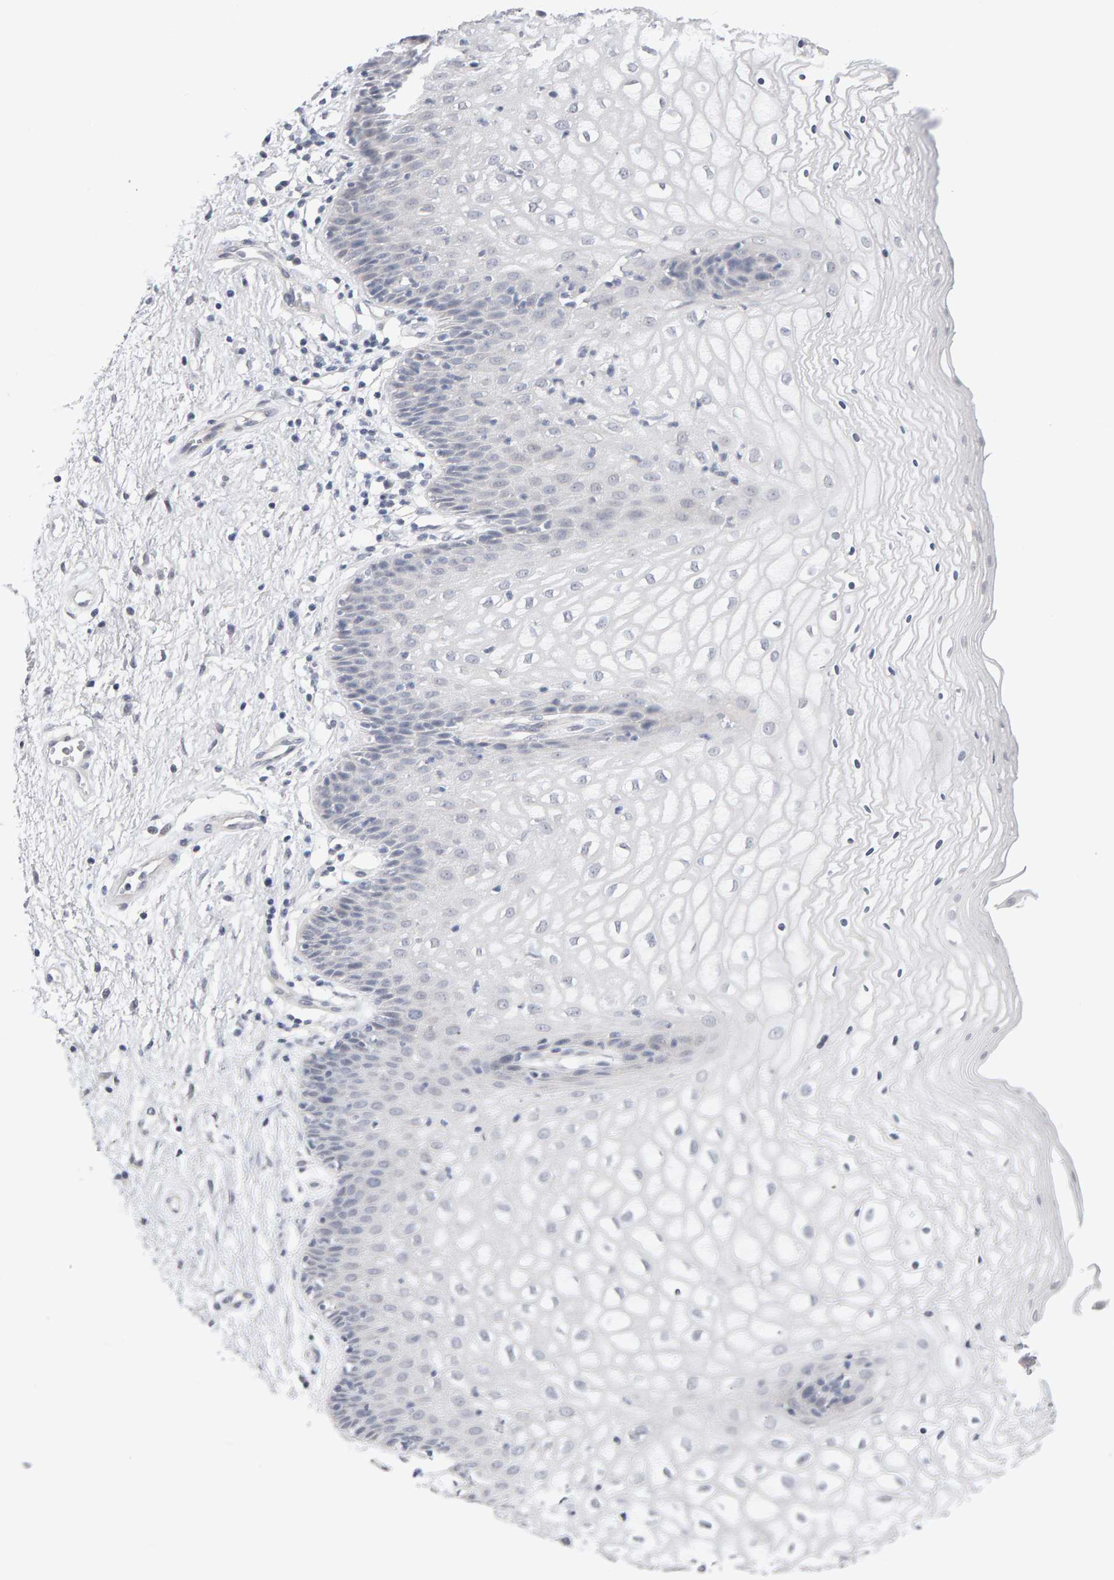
{"staining": {"intensity": "negative", "quantity": "none", "location": "none"}, "tissue": "vagina", "cell_type": "Squamous epithelial cells", "image_type": "normal", "snomed": [{"axis": "morphology", "description": "Normal tissue, NOS"}, {"axis": "topography", "description": "Vagina"}], "caption": "High magnification brightfield microscopy of benign vagina stained with DAB (3,3'-diaminobenzidine) (brown) and counterstained with hematoxylin (blue): squamous epithelial cells show no significant staining.", "gene": "HNF4A", "patient": {"sex": "female", "age": 34}}